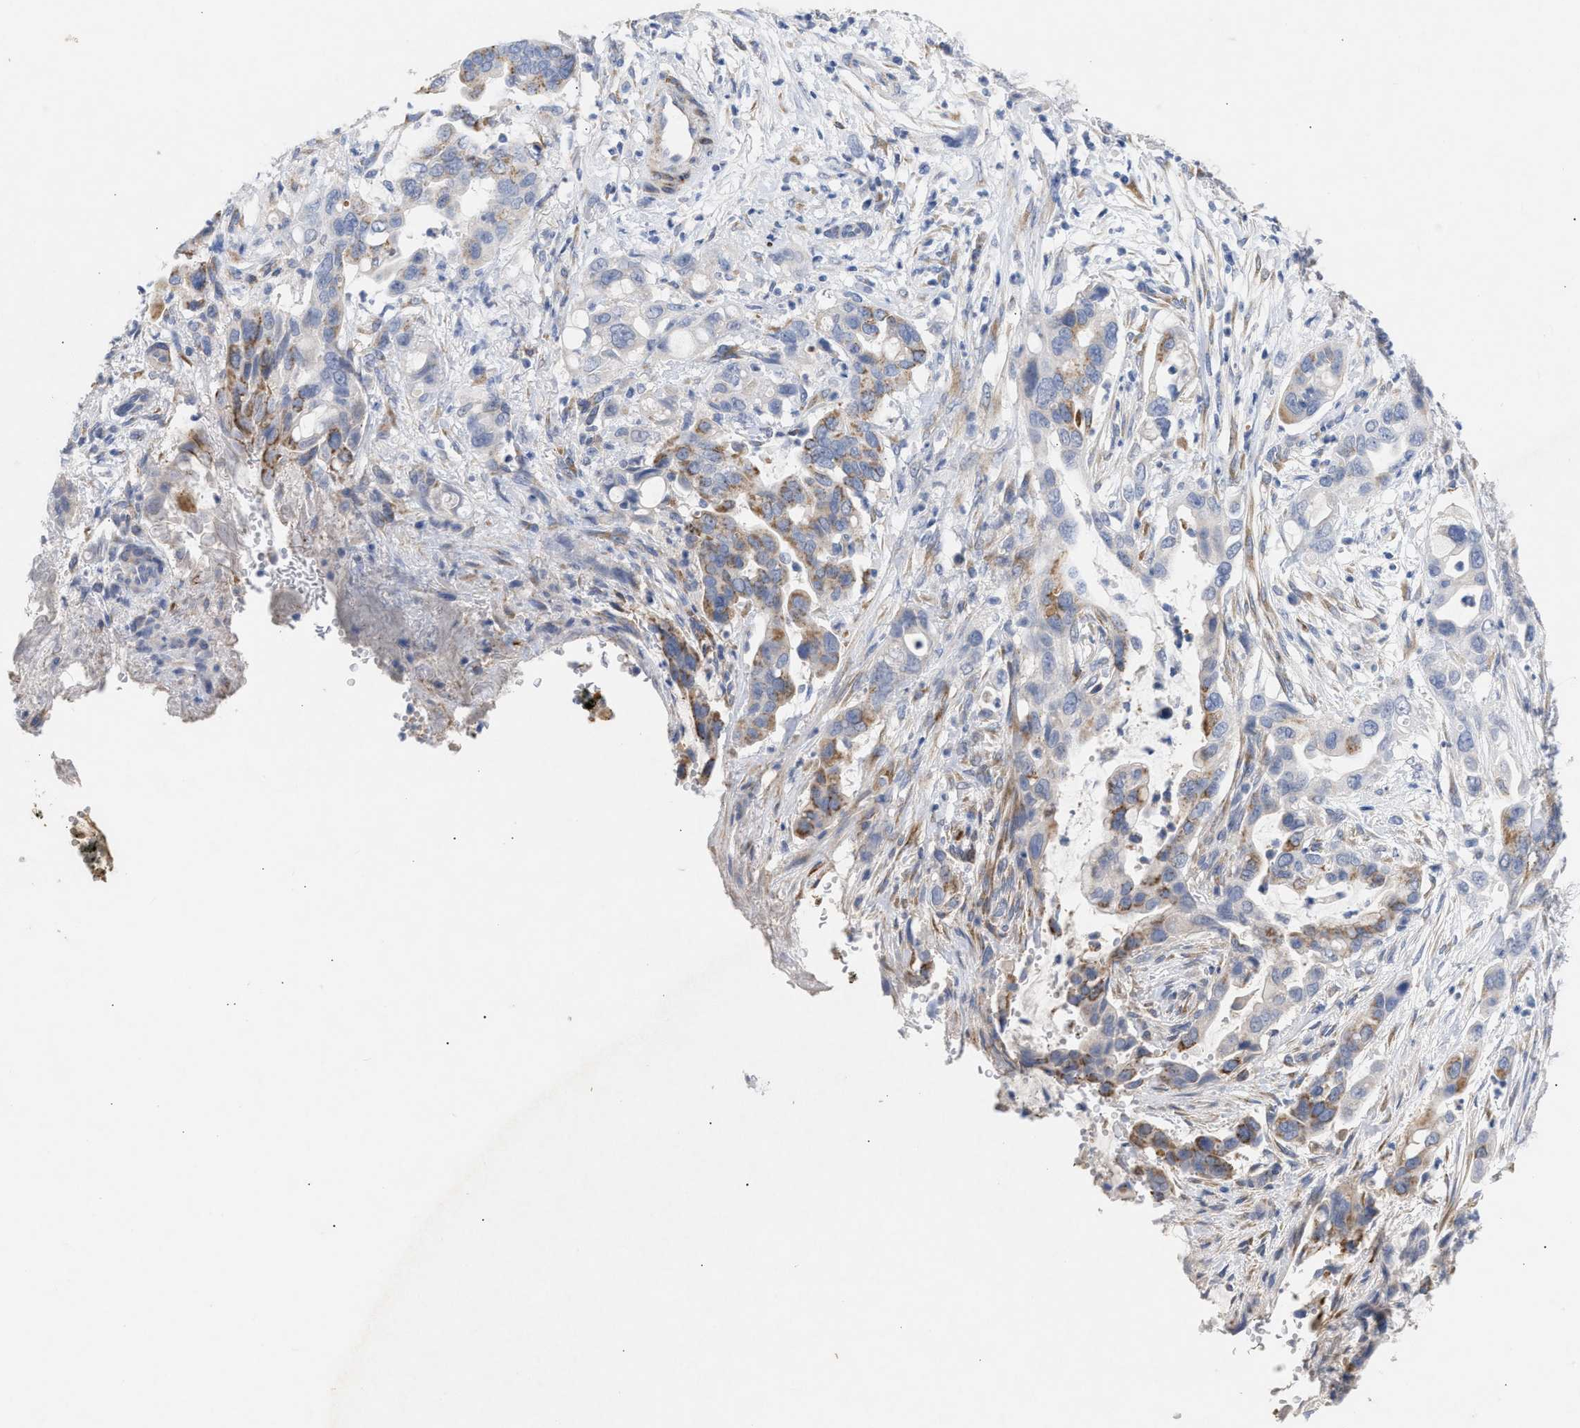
{"staining": {"intensity": "moderate", "quantity": "<25%", "location": "cytoplasmic/membranous"}, "tissue": "pancreatic cancer", "cell_type": "Tumor cells", "image_type": "cancer", "snomed": [{"axis": "morphology", "description": "Adenocarcinoma, NOS"}, {"axis": "topography", "description": "Pancreas"}], "caption": "Immunohistochemistry of human pancreatic cancer shows low levels of moderate cytoplasmic/membranous expression in approximately <25% of tumor cells. (brown staining indicates protein expression, while blue staining denotes nuclei).", "gene": "SELENOM", "patient": {"sex": "female", "age": 70}}